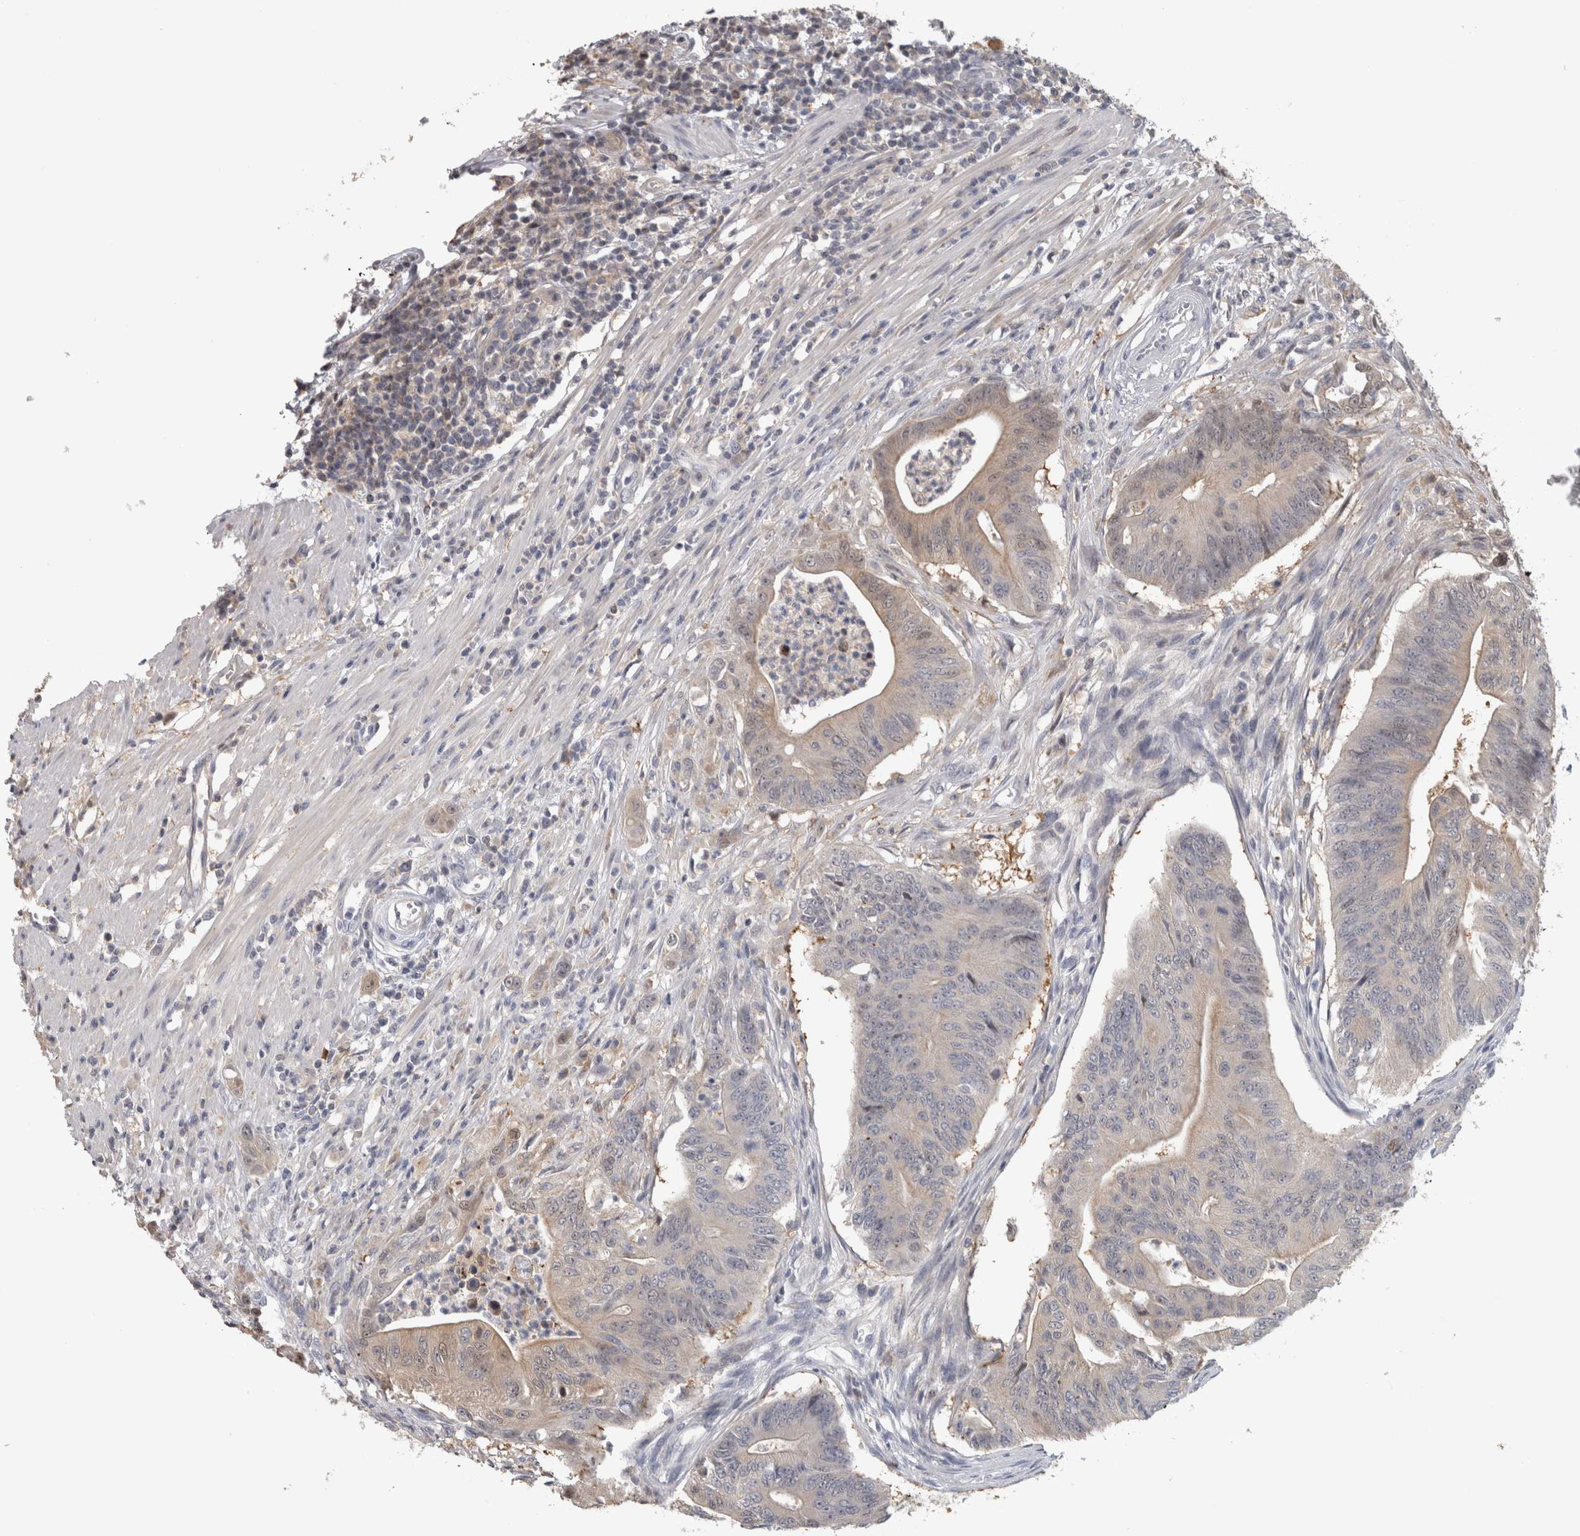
{"staining": {"intensity": "weak", "quantity": "<25%", "location": "cytoplasmic/membranous"}, "tissue": "colorectal cancer", "cell_type": "Tumor cells", "image_type": "cancer", "snomed": [{"axis": "morphology", "description": "Adenoma, NOS"}, {"axis": "morphology", "description": "Adenocarcinoma, NOS"}, {"axis": "topography", "description": "Colon"}], "caption": "Protein analysis of colorectal cancer shows no significant positivity in tumor cells.", "gene": "USH1G", "patient": {"sex": "male", "age": 79}}